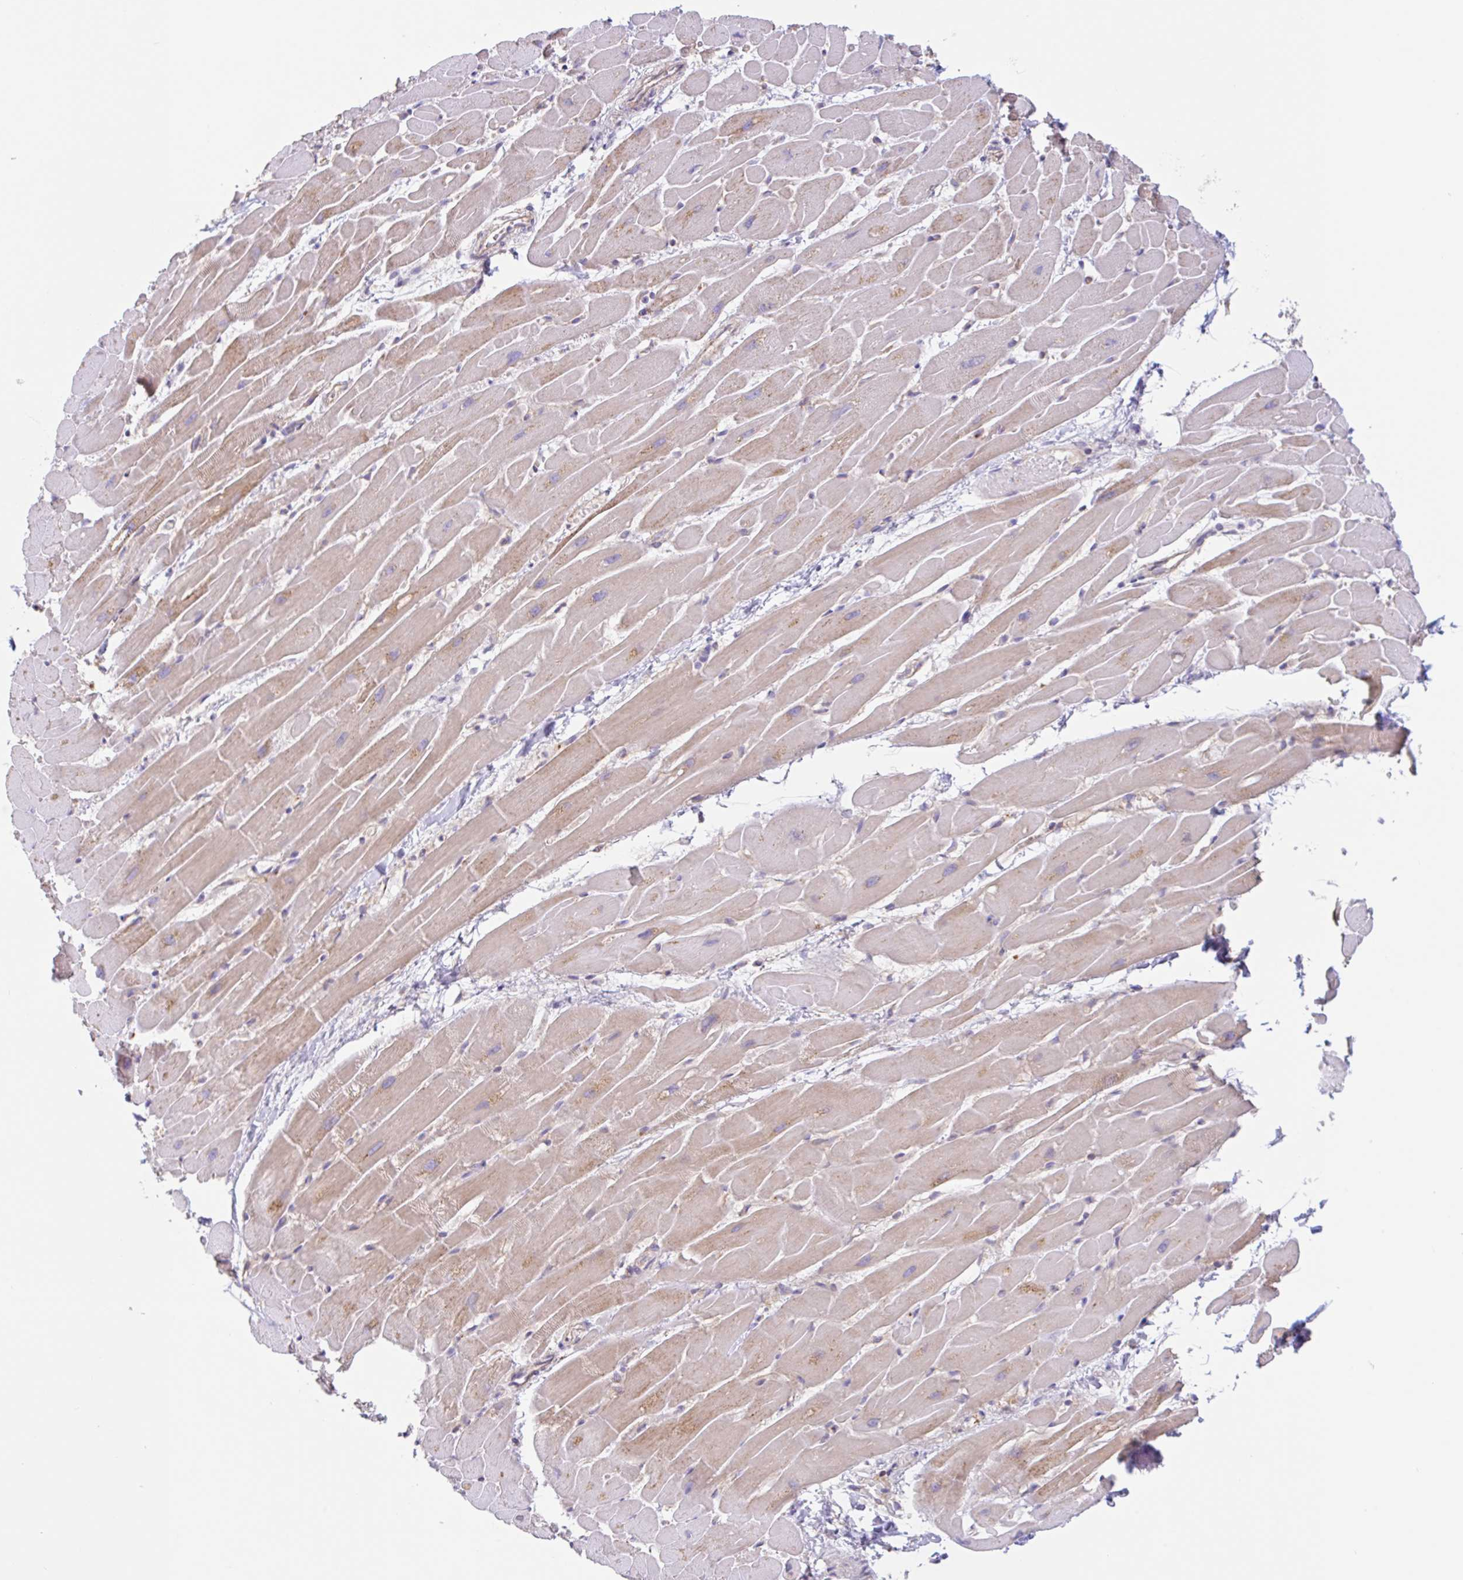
{"staining": {"intensity": "weak", "quantity": "25%-75%", "location": "cytoplasmic/membranous"}, "tissue": "heart muscle", "cell_type": "Cardiomyocytes", "image_type": "normal", "snomed": [{"axis": "morphology", "description": "Normal tissue, NOS"}, {"axis": "topography", "description": "Heart"}], "caption": "Heart muscle stained for a protein (brown) reveals weak cytoplasmic/membranous positive staining in about 25%-75% of cardiomyocytes.", "gene": "PLCD4", "patient": {"sex": "male", "age": 37}}